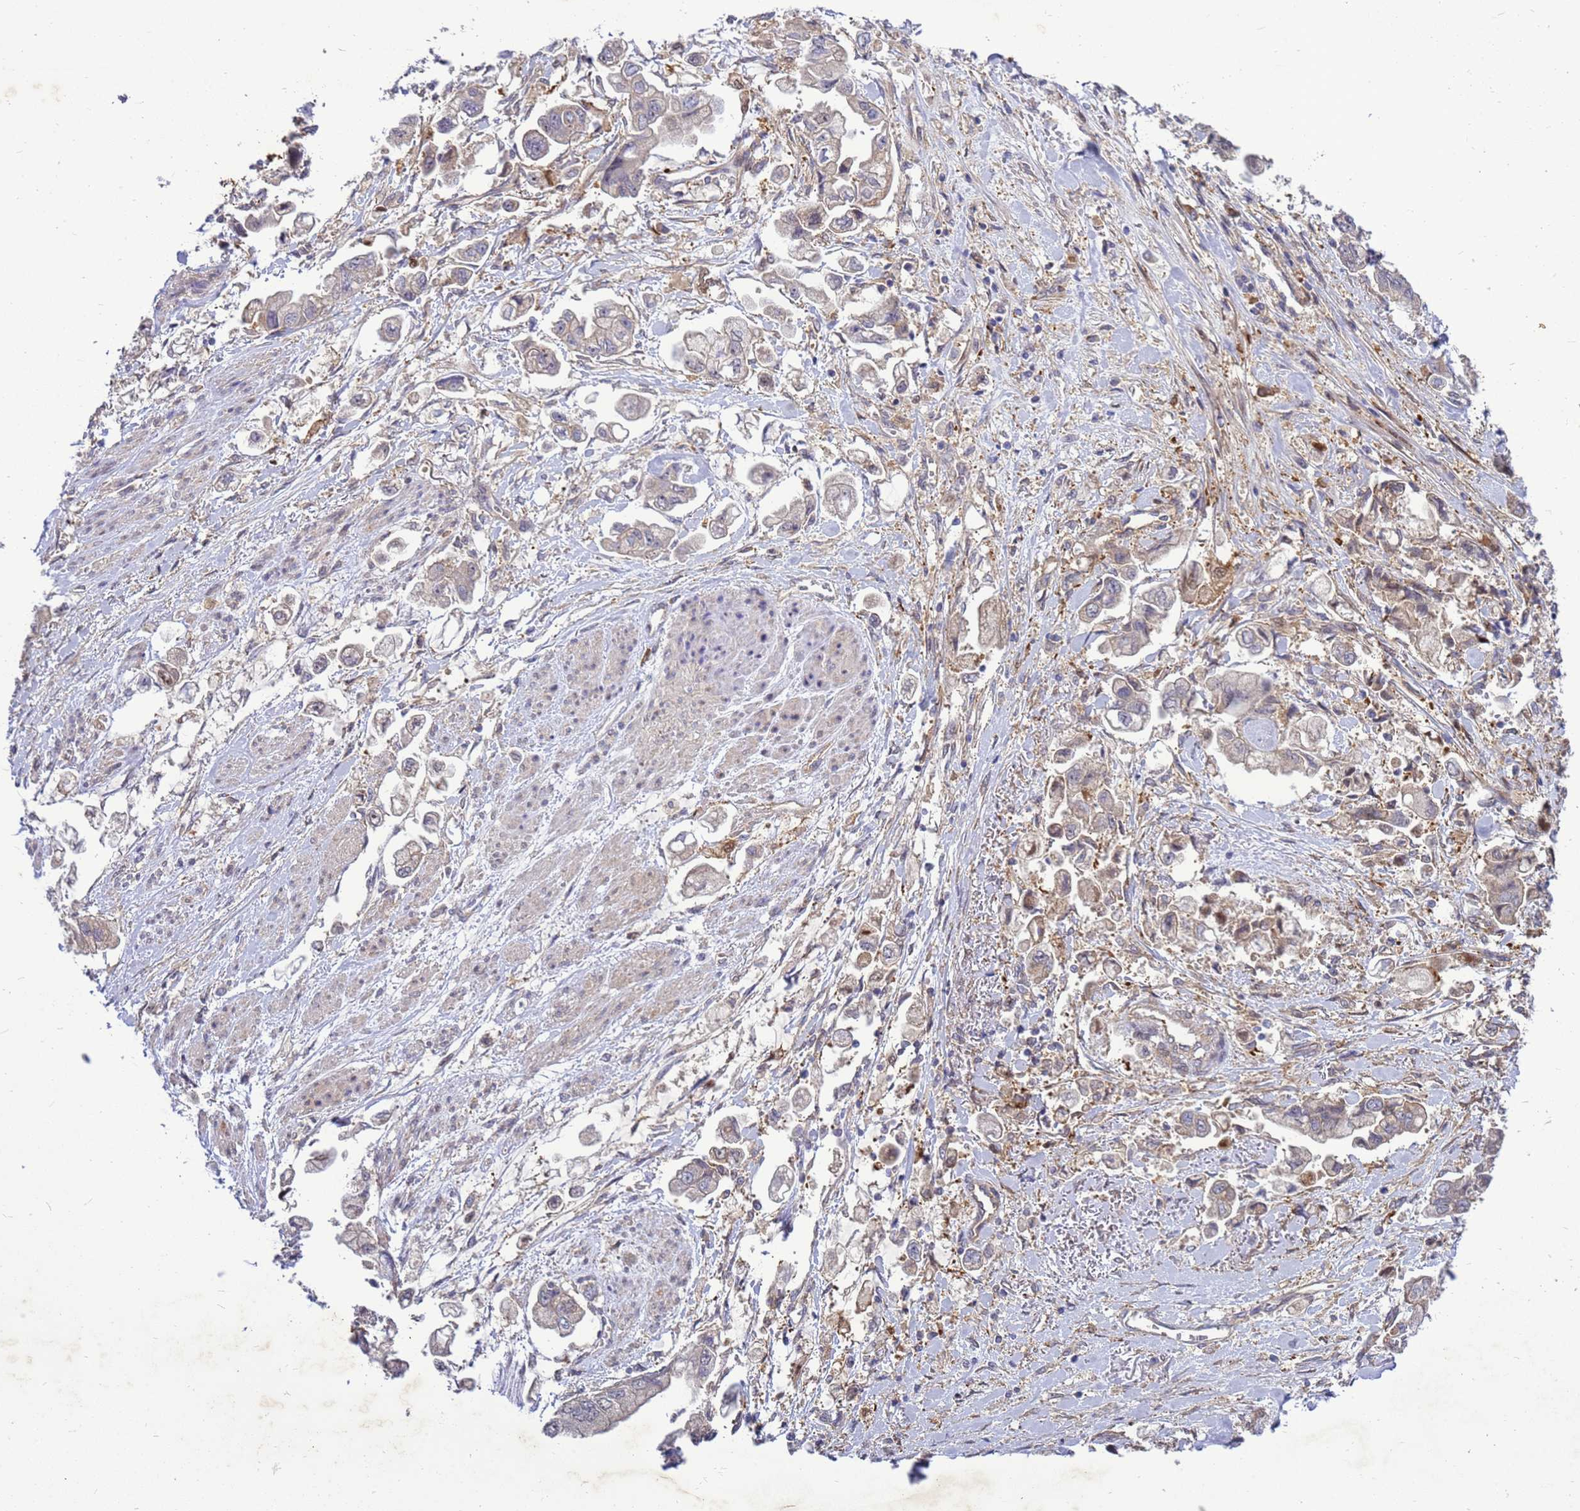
{"staining": {"intensity": "negative", "quantity": "none", "location": "none"}, "tissue": "stomach cancer", "cell_type": "Tumor cells", "image_type": "cancer", "snomed": [{"axis": "morphology", "description": "Adenocarcinoma, NOS"}, {"axis": "topography", "description": "Stomach"}], "caption": "Immunohistochemistry (IHC) histopathology image of neoplastic tissue: adenocarcinoma (stomach) stained with DAB shows no significant protein positivity in tumor cells. (IHC, brightfield microscopy, high magnification).", "gene": "RNF215", "patient": {"sex": "male", "age": 62}}